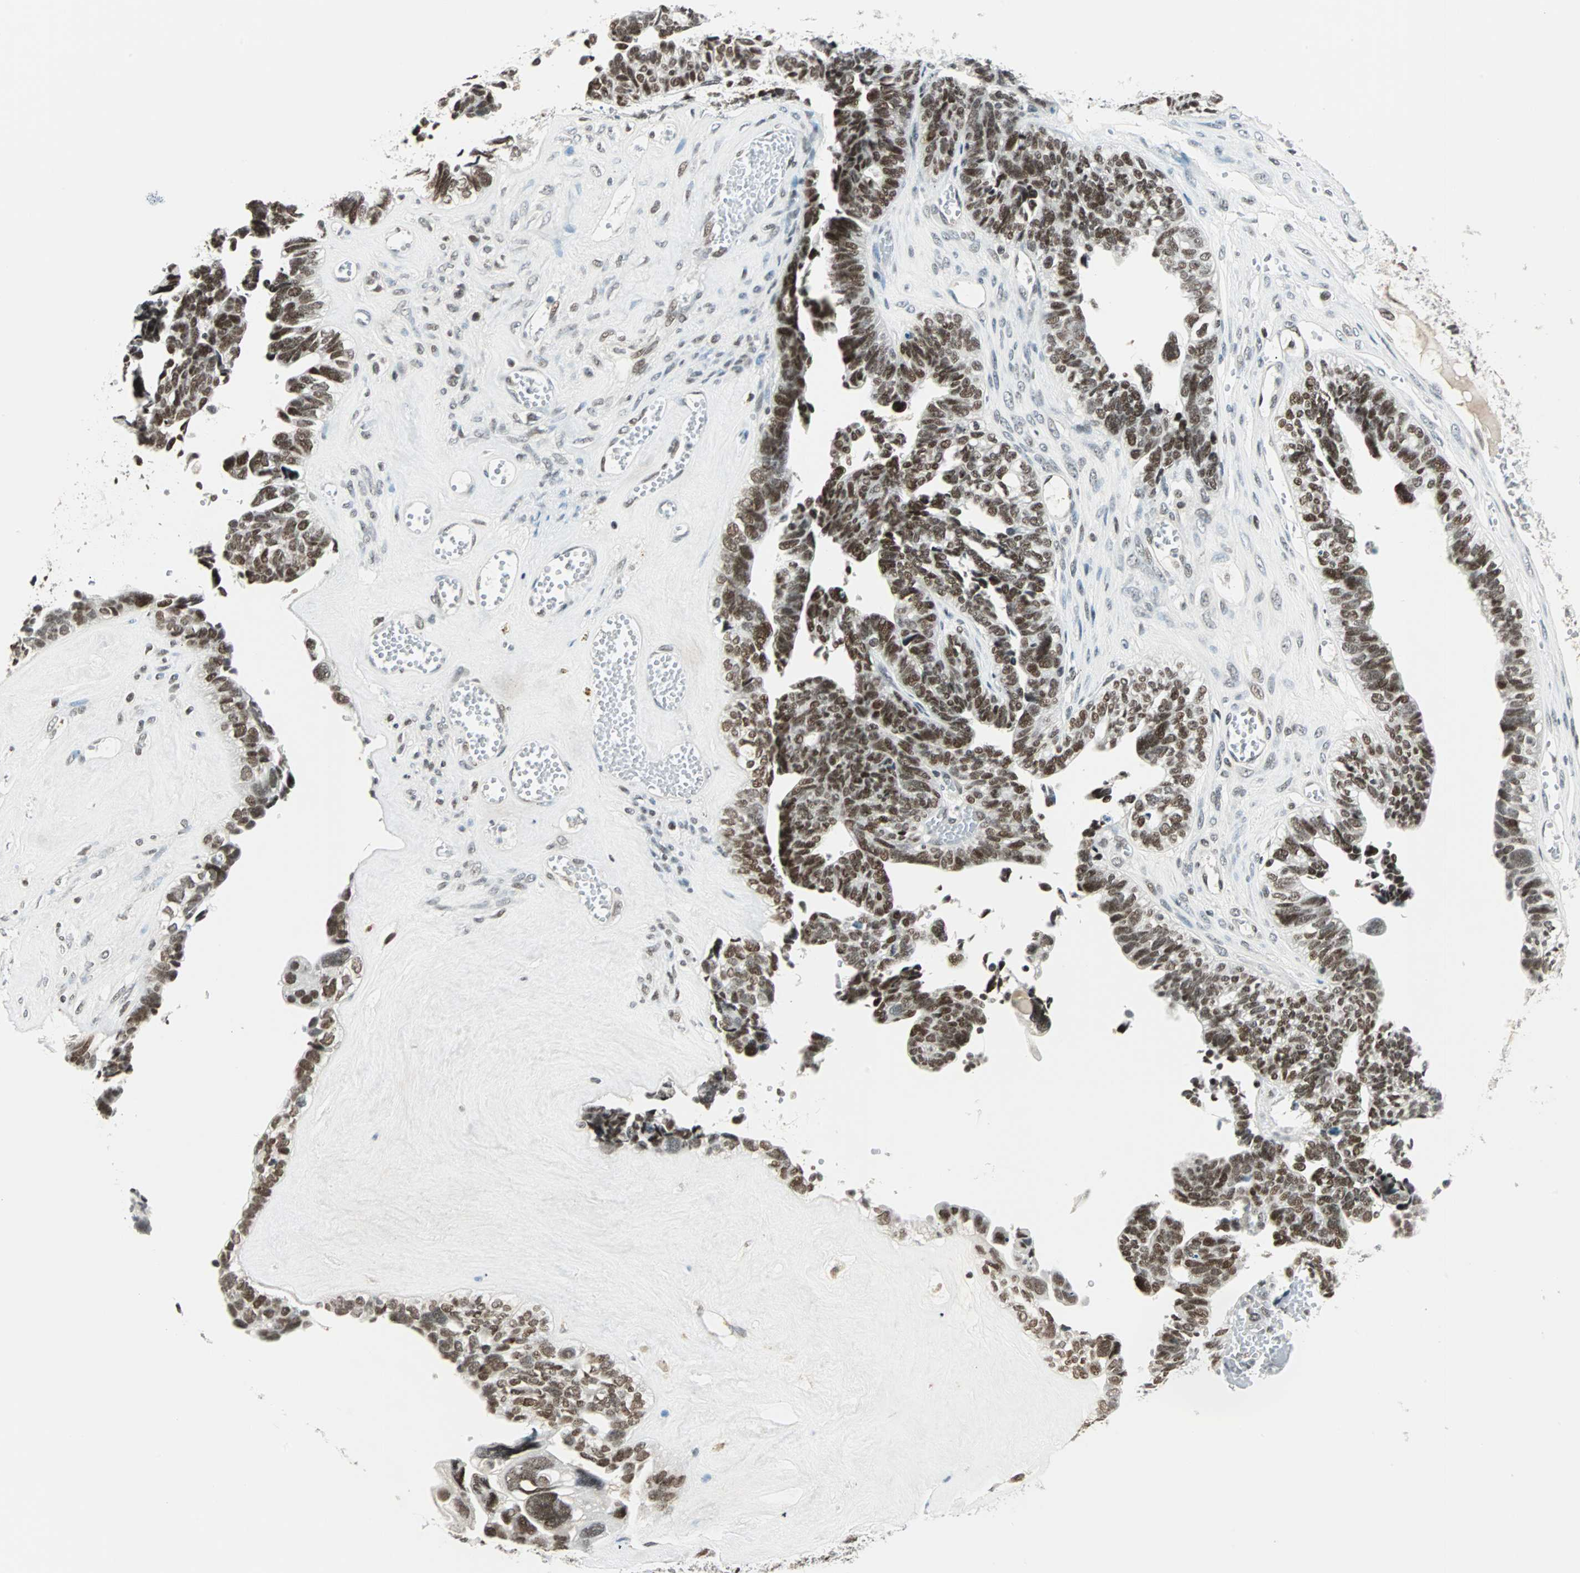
{"staining": {"intensity": "strong", "quantity": ">75%", "location": "nuclear"}, "tissue": "ovarian cancer", "cell_type": "Tumor cells", "image_type": "cancer", "snomed": [{"axis": "morphology", "description": "Cystadenocarcinoma, serous, NOS"}, {"axis": "topography", "description": "Ovary"}], "caption": "Human ovarian cancer stained with a brown dye reveals strong nuclear positive staining in about >75% of tumor cells.", "gene": "SIN3A", "patient": {"sex": "female", "age": 79}}